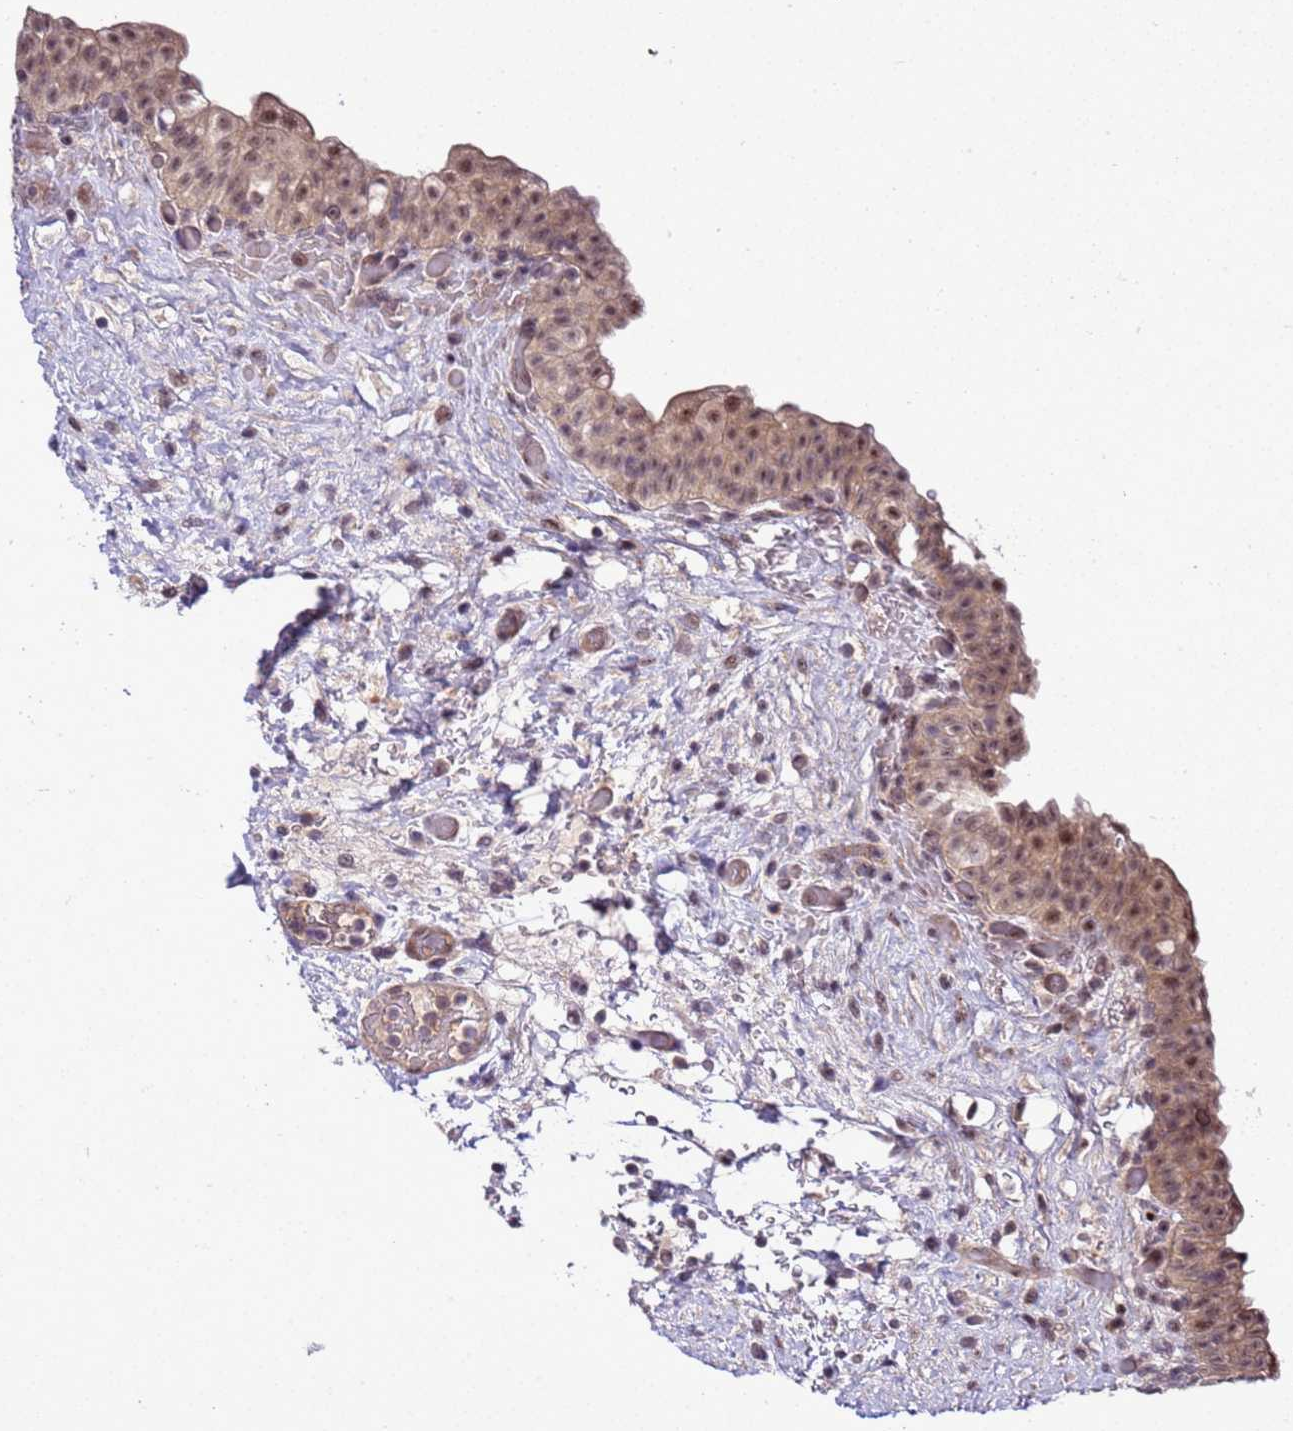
{"staining": {"intensity": "moderate", "quantity": ">75%", "location": "cytoplasmic/membranous,nuclear"}, "tissue": "urinary bladder", "cell_type": "Urothelial cells", "image_type": "normal", "snomed": [{"axis": "morphology", "description": "Normal tissue, NOS"}, {"axis": "topography", "description": "Urinary bladder"}], "caption": "Immunohistochemical staining of normal human urinary bladder demonstrates moderate cytoplasmic/membranous,nuclear protein expression in approximately >75% of urothelial cells.", "gene": "GEN1", "patient": {"sex": "male", "age": 69}}